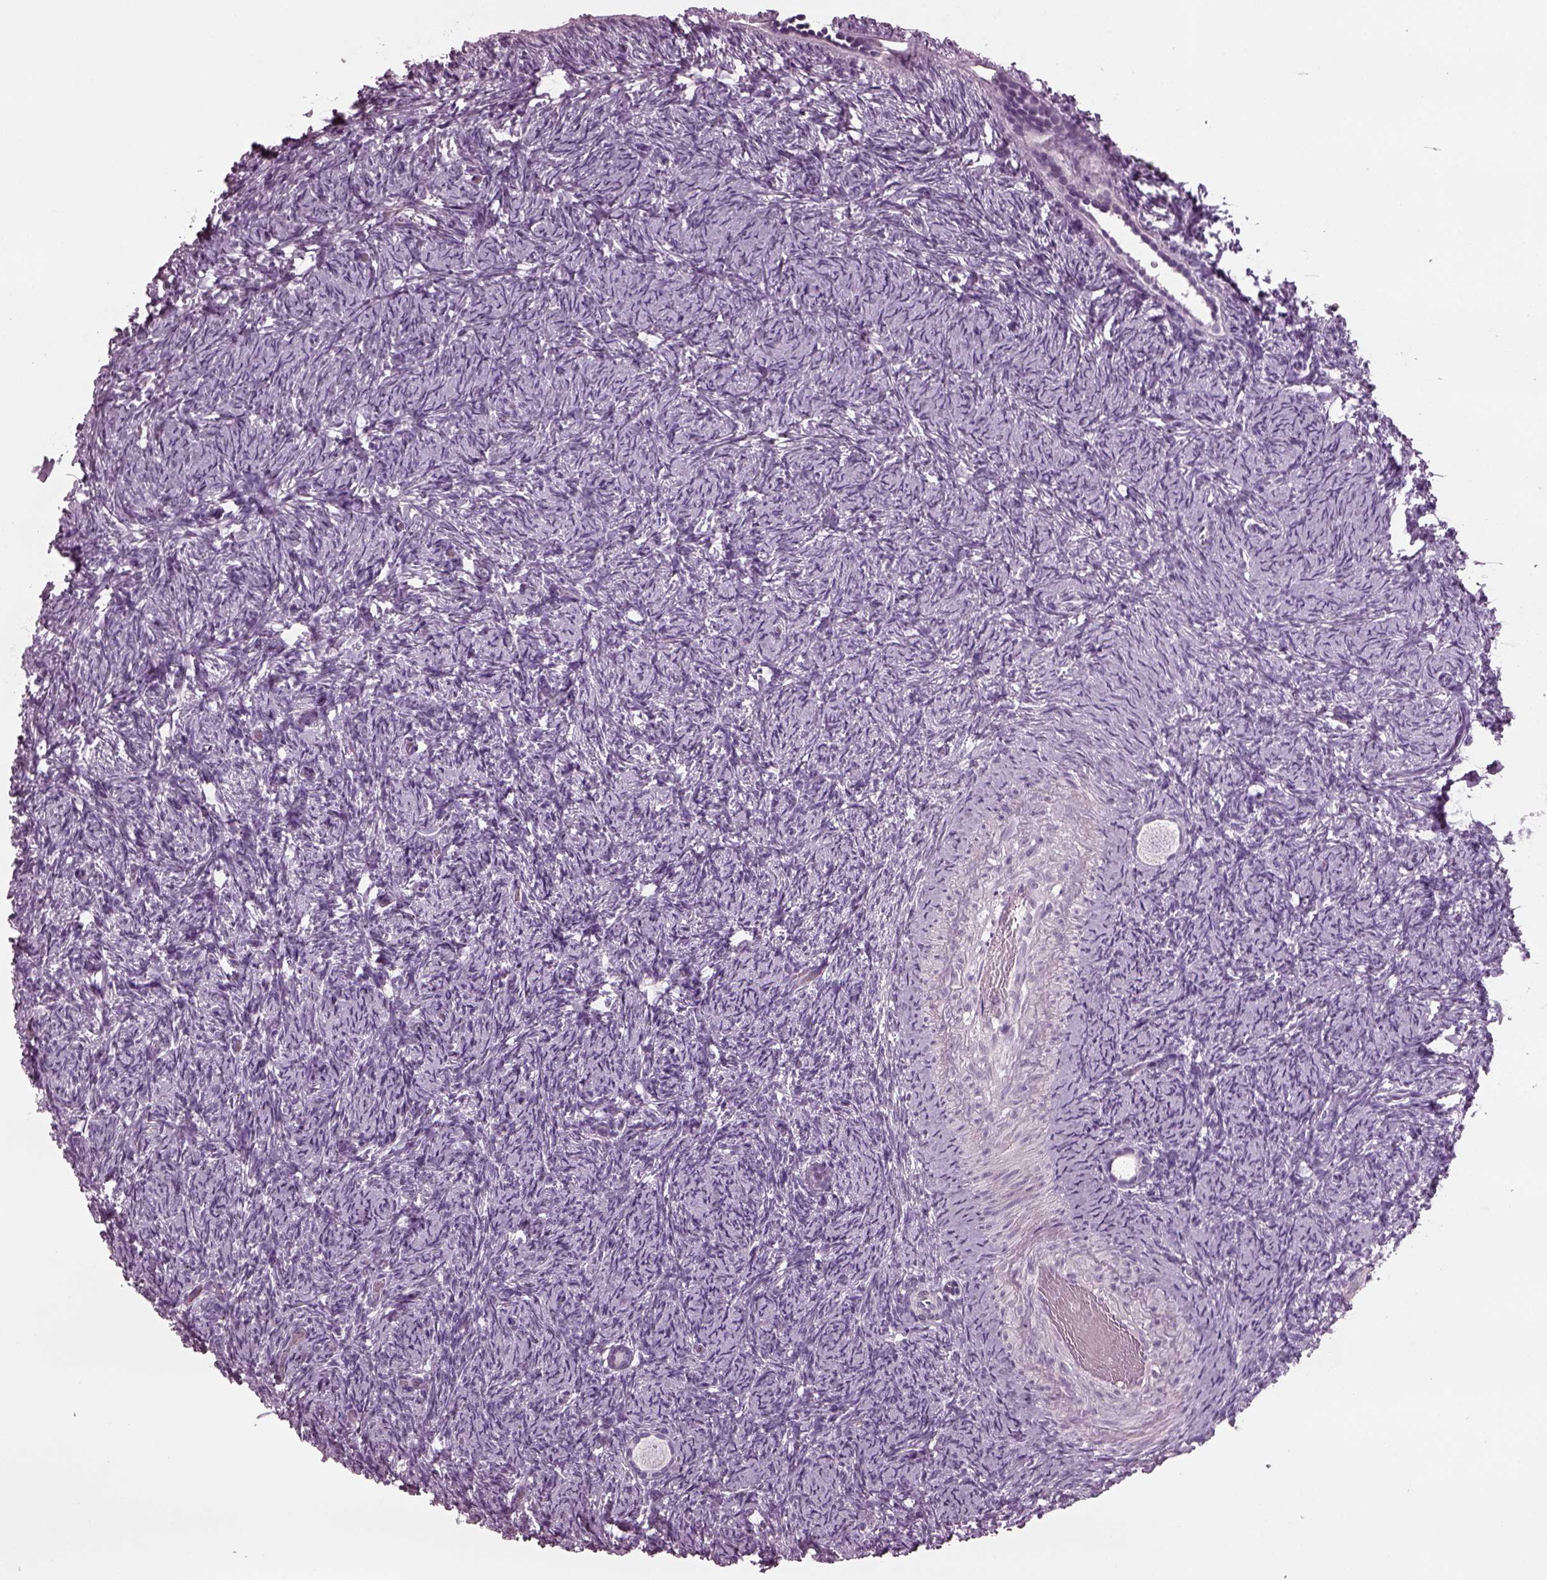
{"staining": {"intensity": "negative", "quantity": "none", "location": "none"}, "tissue": "ovary", "cell_type": "Follicle cells", "image_type": "normal", "snomed": [{"axis": "morphology", "description": "Normal tissue, NOS"}, {"axis": "topography", "description": "Ovary"}], "caption": "This image is of benign ovary stained with IHC to label a protein in brown with the nuclei are counter-stained blue. There is no positivity in follicle cells.", "gene": "TPPP2", "patient": {"sex": "female", "age": 39}}